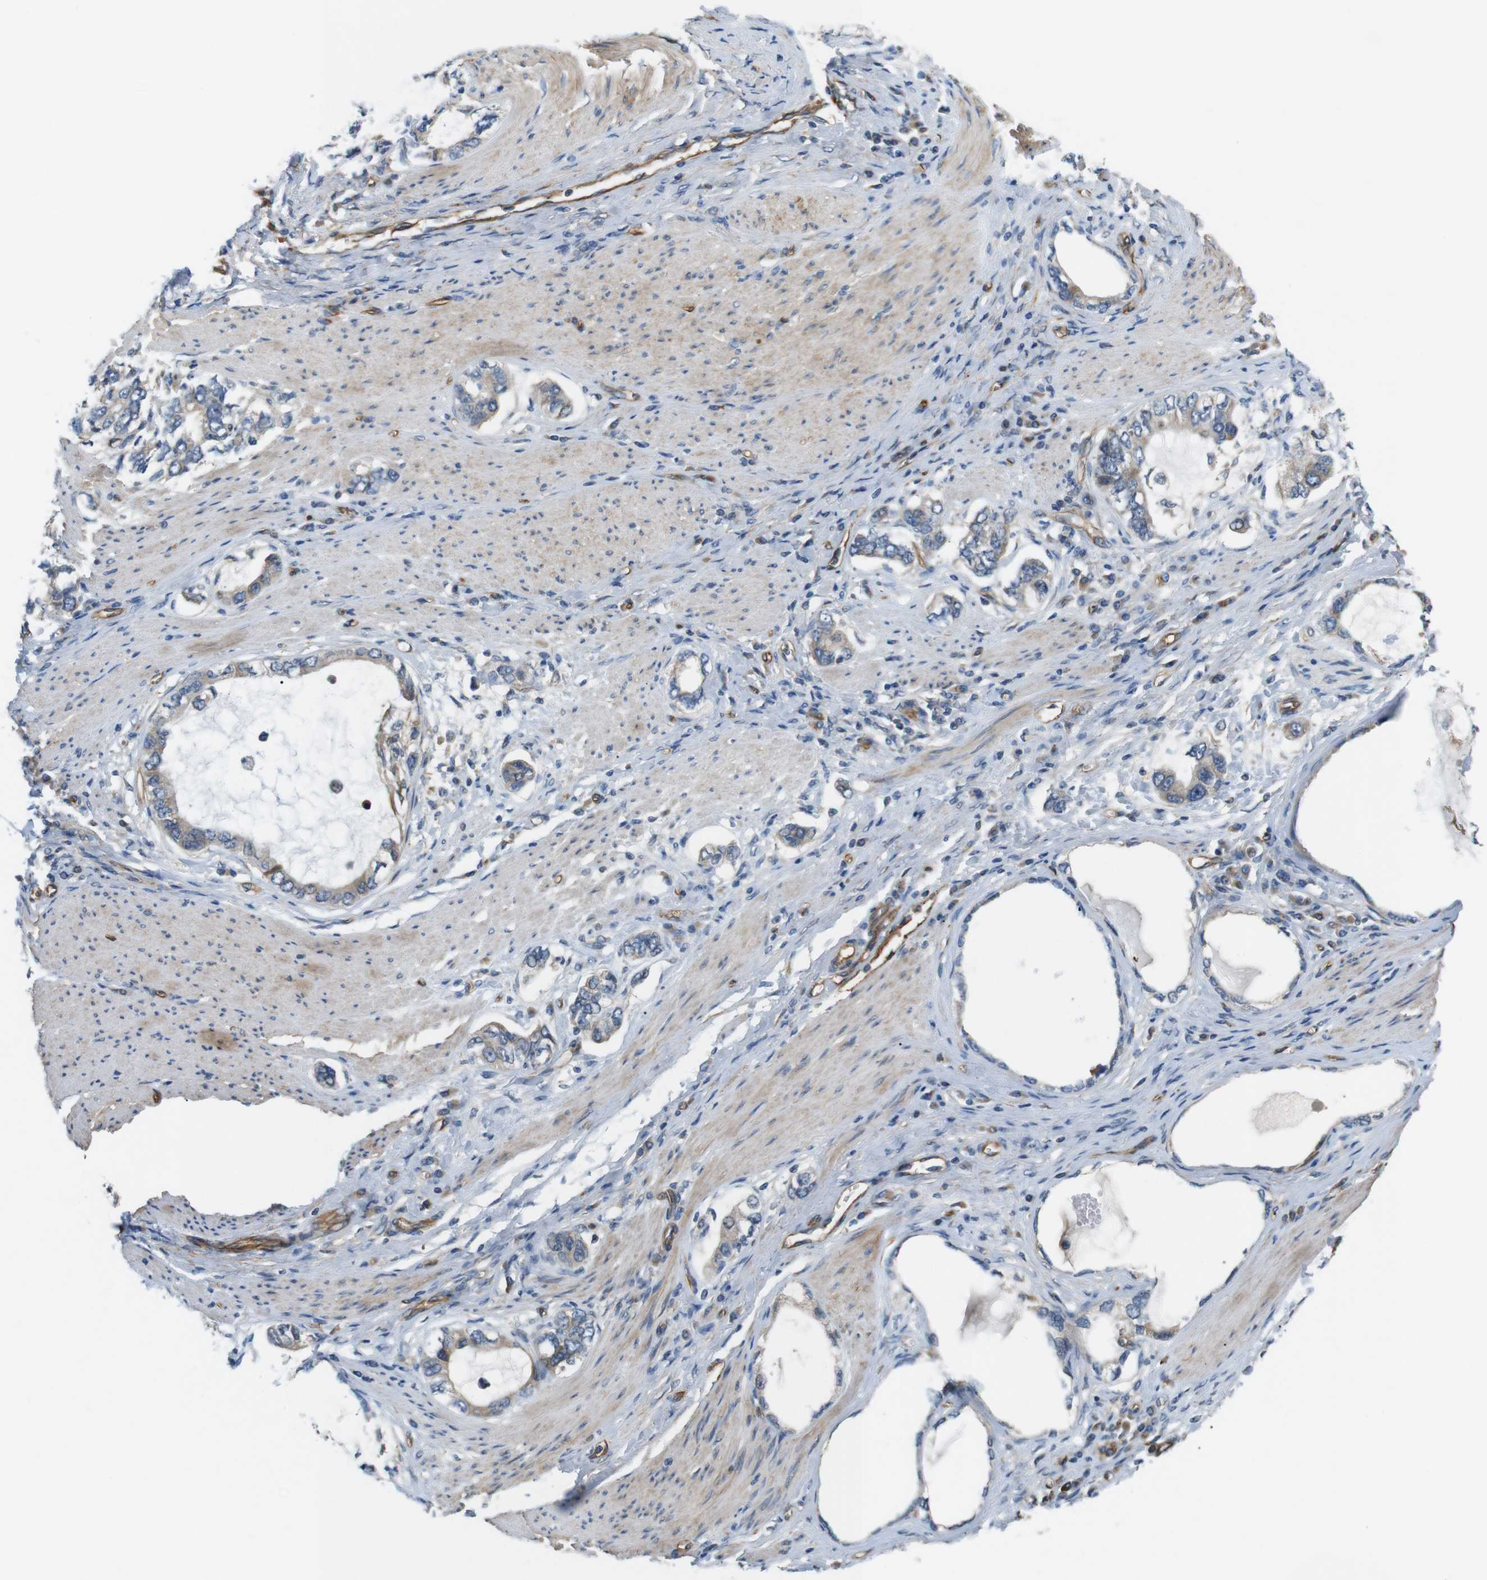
{"staining": {"intensity": "moderate", "quantity": ">75%", "location": "cytoplasmic/membranous"}, "tissue": "stomach cancer", "cell_type": "Tumor cells", "image_type": "cancer", "snomed": [{"axis": "morphology", "description": "Adenocarcinoma, NOS"}, {"axis": "topography", "description": "Stomach, lower"}], "caption": "This image exhibits adenocarcinoma (stomach) stained with immunohistochemistry (IHC) to label a protein in brown. The cytoplasmic/membranous of tumor cells show moderate positivity for the protein. Nuclei are counter-stained blue.", "gene": "BVES", "patient": {"sex": "female", "age": 93}}